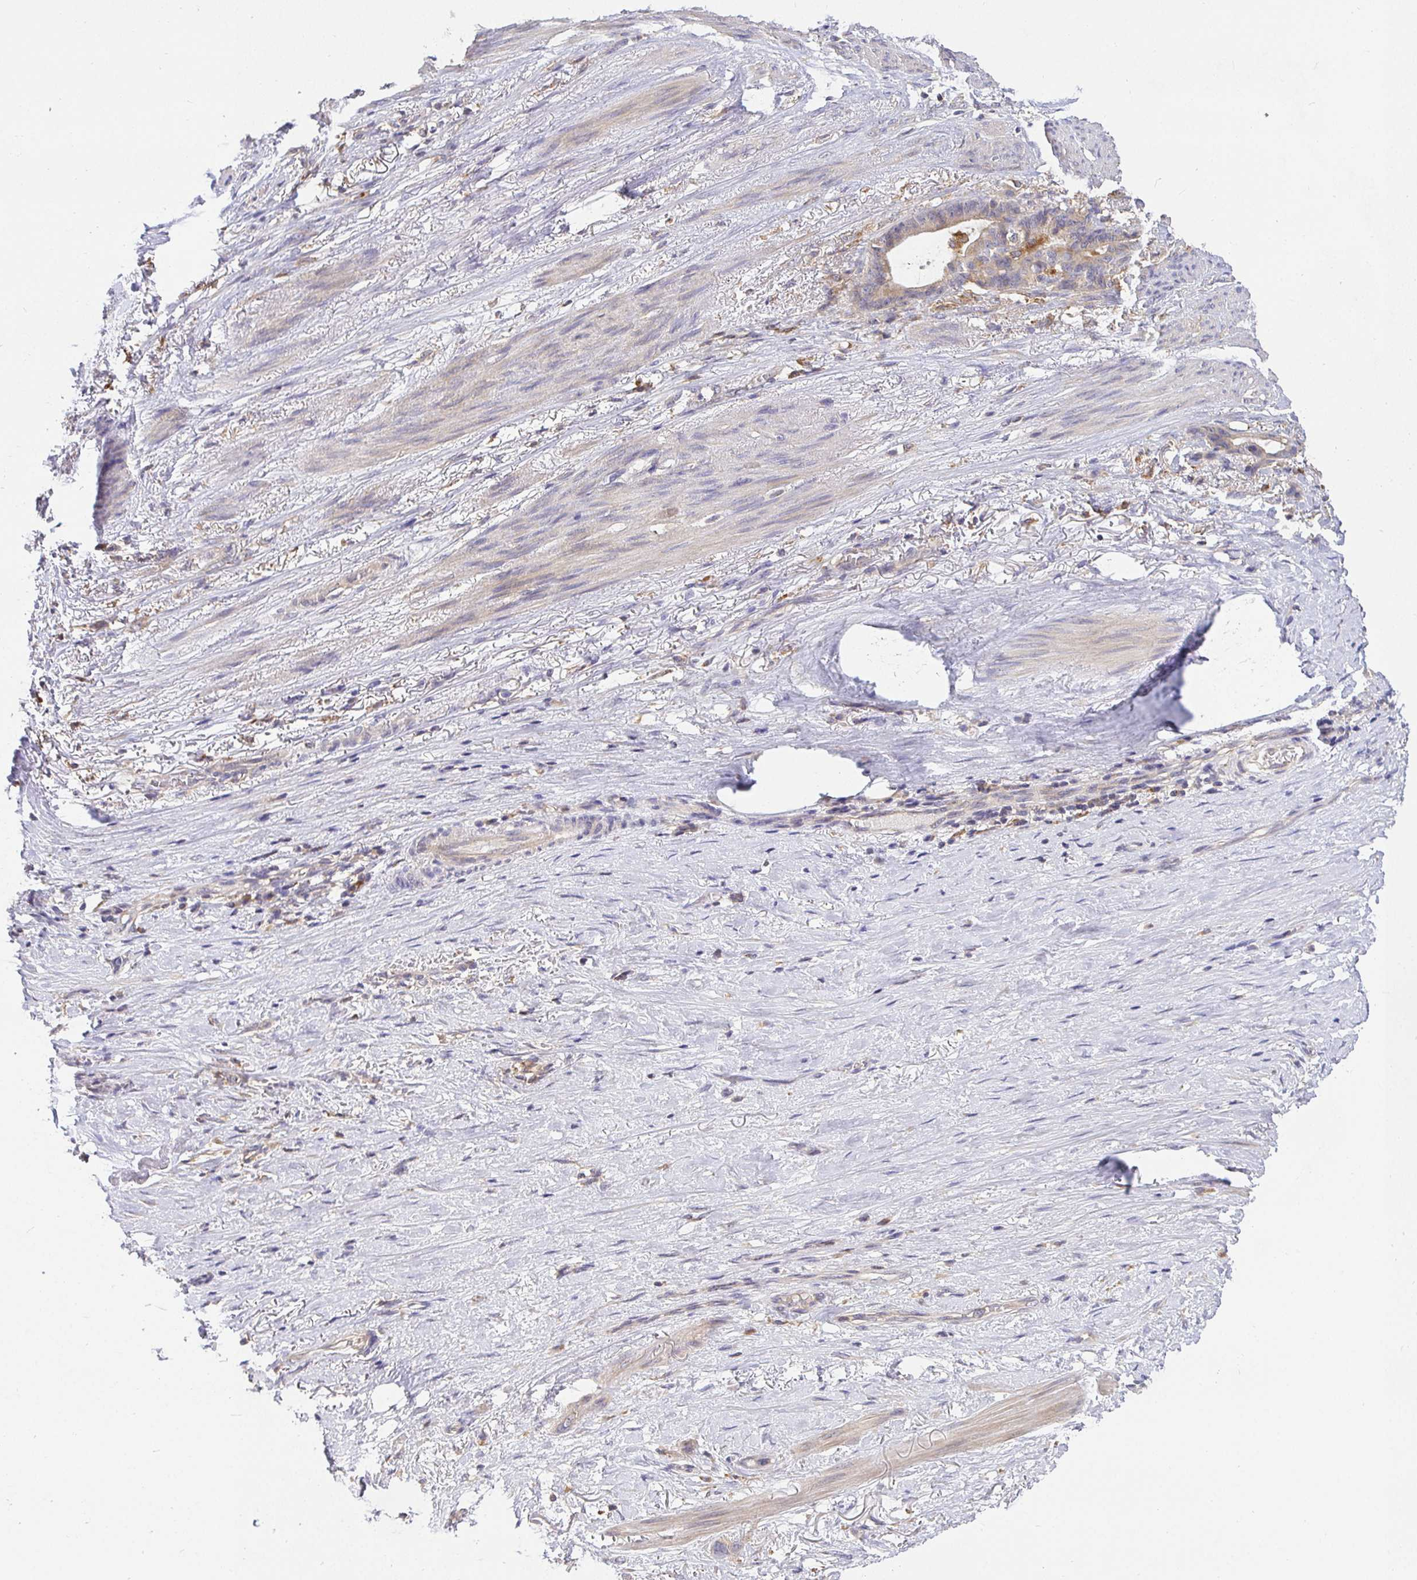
{"staining": {"intensity": "weak", "quantity": "<25%", "location": "cytoplasmic/membranous"}, "tissue": "stomach cancer", "cell_type": "Tumor cells", "image_type": "cancer", "snomed": [{"axis": "morphology", "description": "Normal tissue, NOS"}, {"axis": "morphology", "description": "Adenocarcinoma, NOS"}, {"axis": "topography", "description": "Esophagus"}, {"axis": "topography", "description": "Stomach, upper"}], "caption": "A high-resolution photomicrograph shows immunohistochemistry staining of stomach cancer, which demonstrates no significant staining in tumor cells.", "gene": "ATP6V1F", "patient": {"sex": "male", "age": 62}}